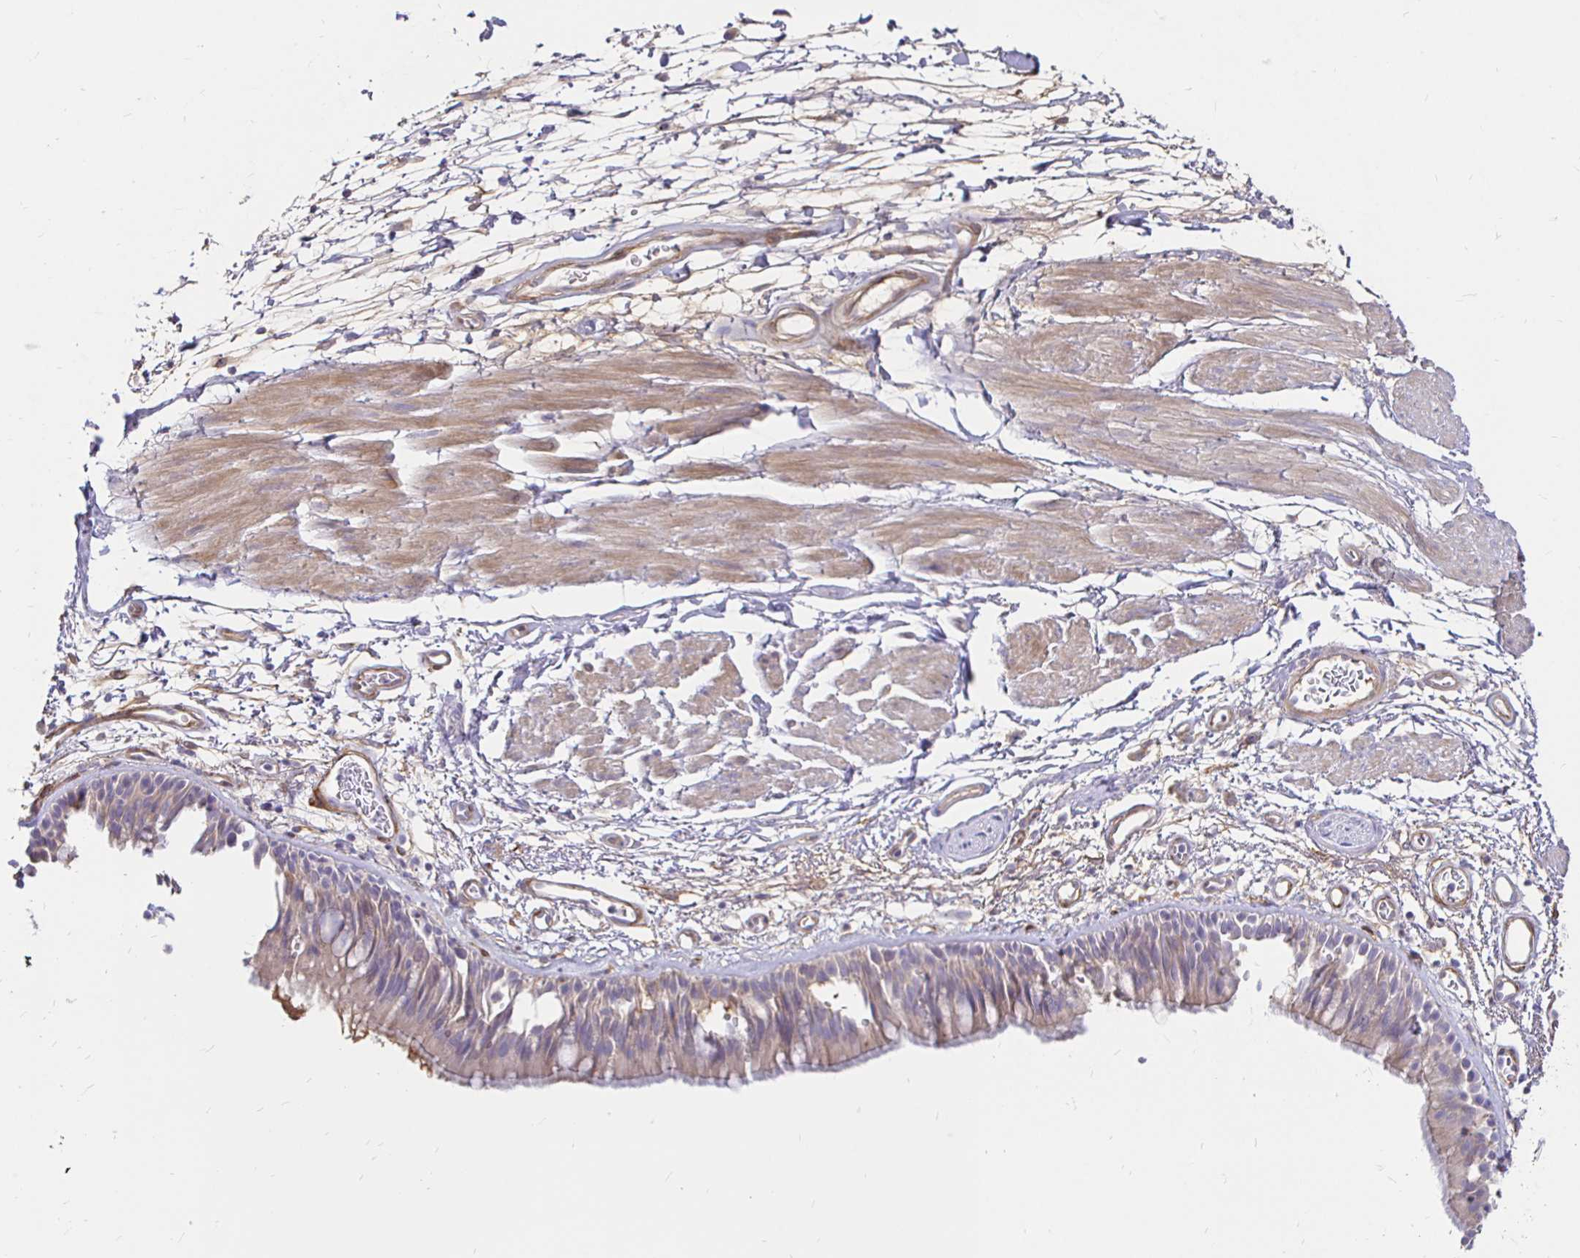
{"staining": {"intensity": "weak", "quantity": ">75%", "location": "cytoplasmic/membranous"}, "tissue": "bronchus", "cell_type": "Respiratory epithelial cells", "image_type": "normal", "snomed": [{"axis": "morphology", "description": "Normal tissue, NOS"}, {"axis": "morphology", "description": "Squamous cell carcinoma, NOS"}, {"axis": "topography", "description": "Cartilage tissue"}, {"axis": "topography", "description": "Bronchus"}, {"axis": "topography", "description": "Lung"}], "caption": "High-power microscopy captured an immunohistochemistry (IHC) image of normal bronchus, revealing weak cytoplasmic/membranous staining in about >75% of respiratory epithelial cells.", "gene": "PALM2AKAP2", "patient": {"sex": "male", "age": 66}}